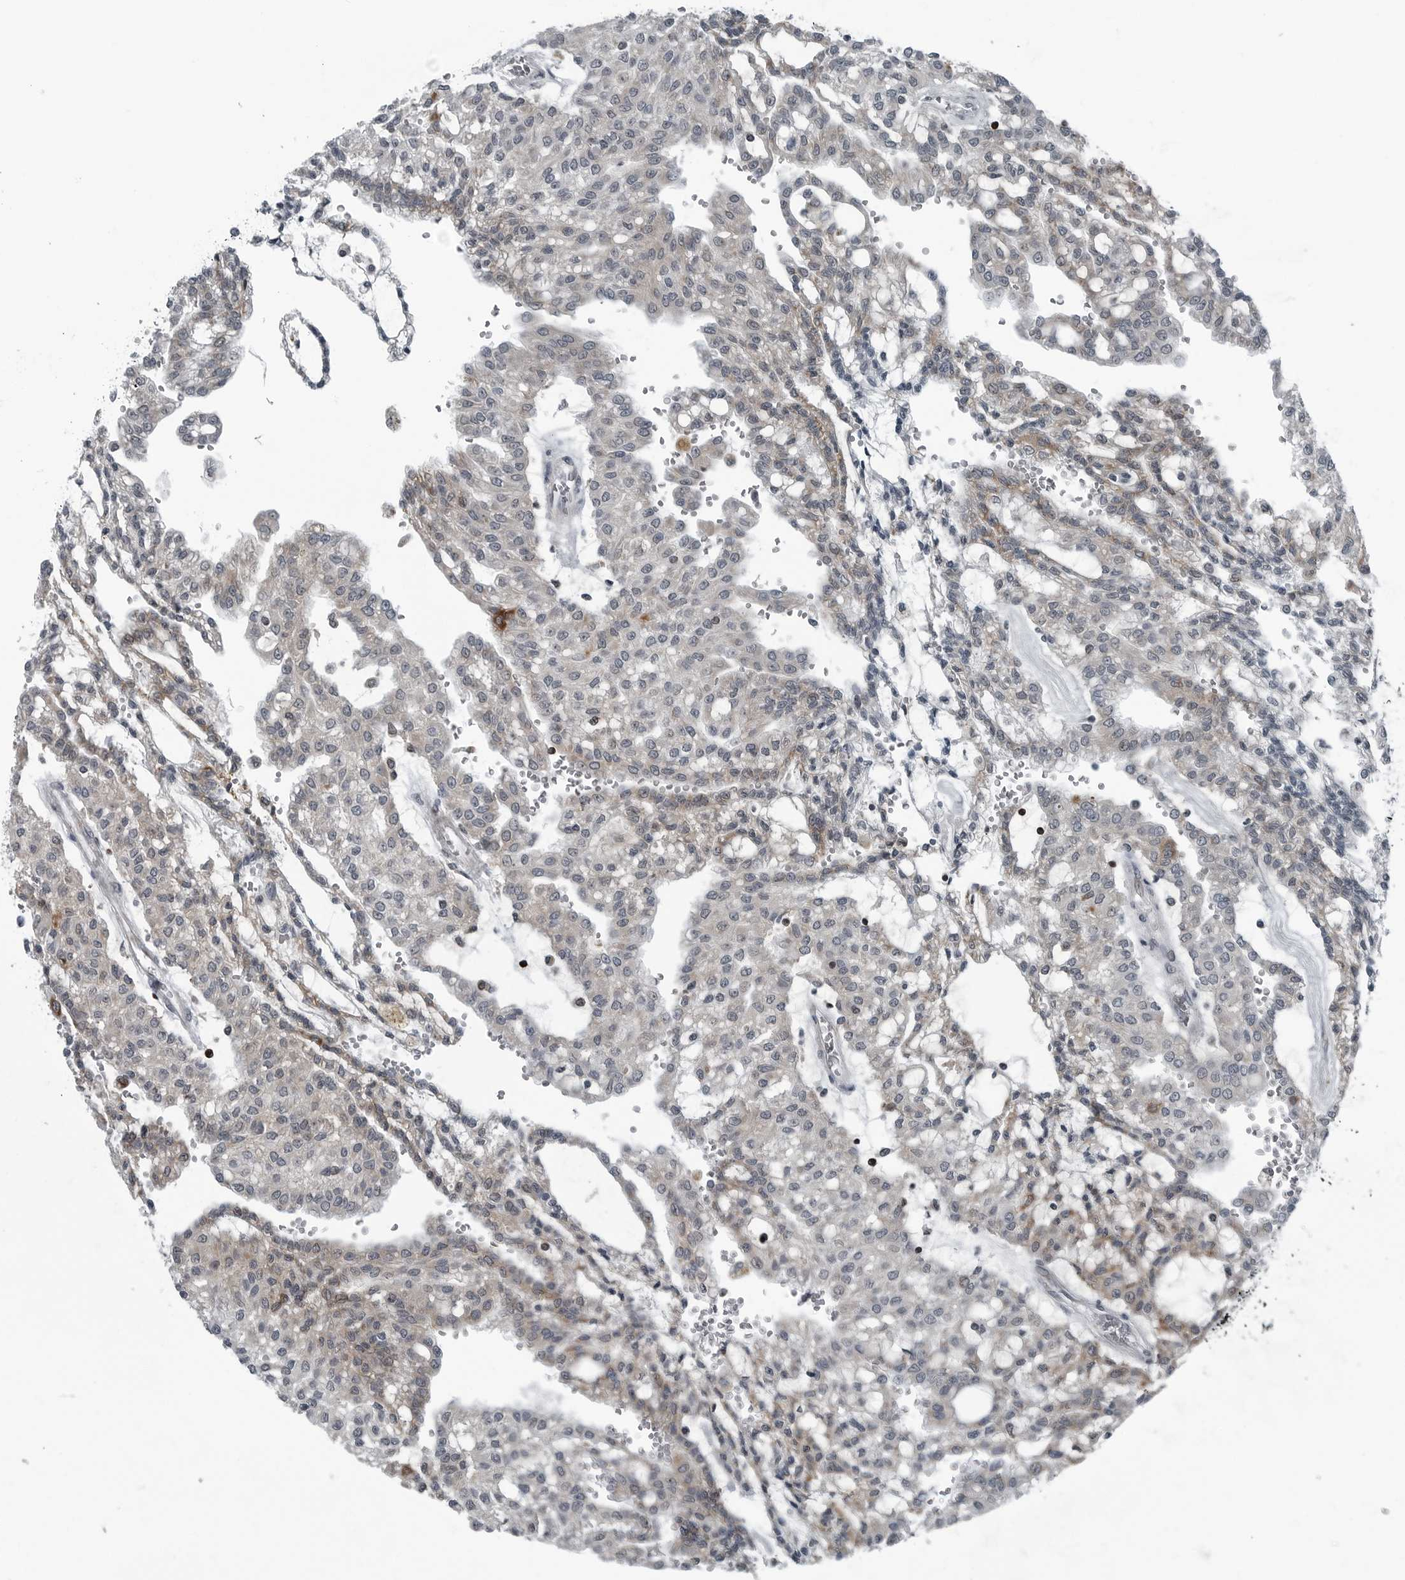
{"staining": {"intensity": "negative", "quantity": "none", "location": "none"}, "tissue": "renal cancer", "cell_type": "Tumor cells", "image_type": "cancer", "snomed": [{"axis": "morphology", "description": "Adenocarcinoma, NOS"}, {"axis": "topography", "description": "Kidney"}], "caption": "IHC micrograph of human renal cancer (adenocarcinoma) stained for a protein (brown), which reveals no positivity in tumor cells.", "gene": "GAK", "patient": {"sex": "male", "age": 63}}